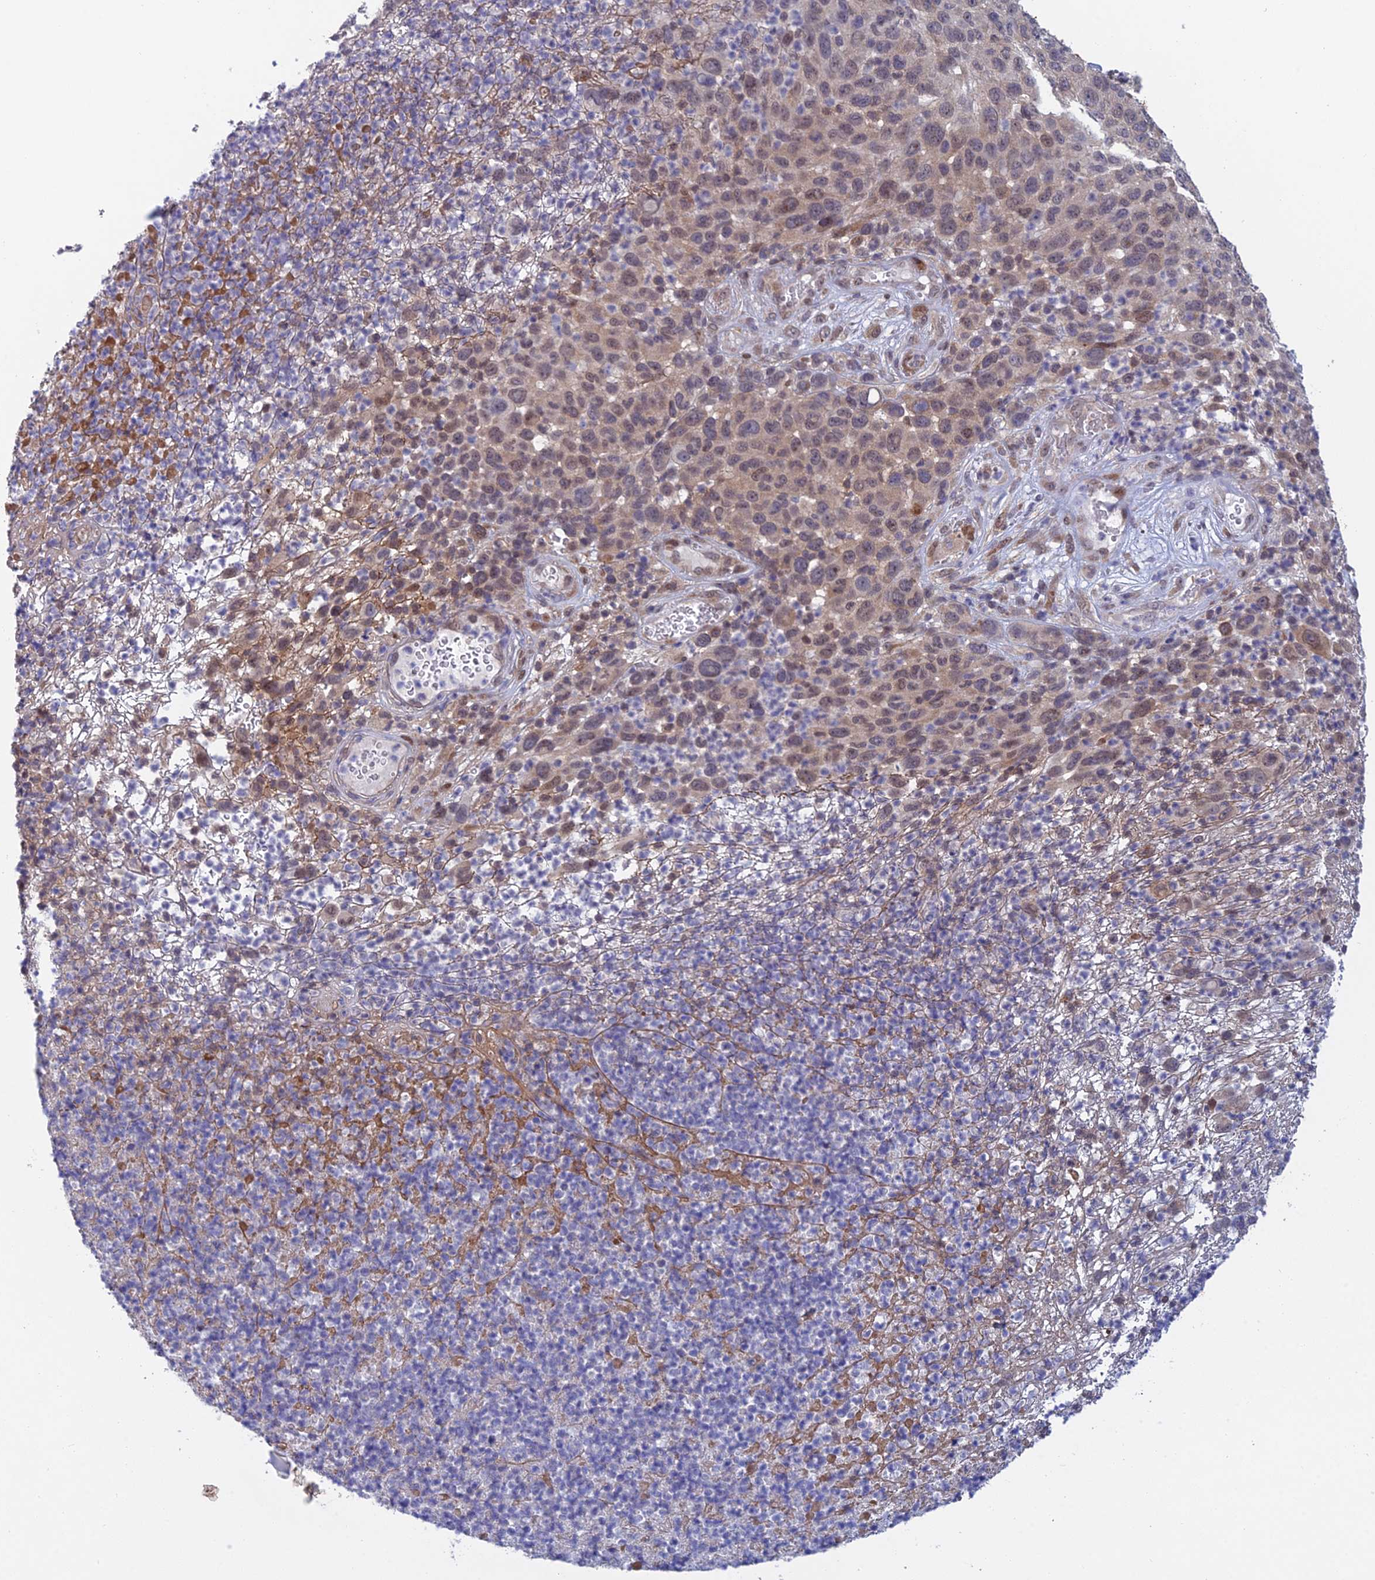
{"staining": {"intensity": "weak", "quantity": "<25%", "location": "cytoplasmic/membranous,nuclear"}, "tissue": "melanoma", "cell_type": "Tumor cells", "image_type": "cancer", "snomed": [{"axis": "morphology", "description": "Malignant melanoma, NOS"}, {"axis": "topography", "description": "Skin"}], "caption": "Micrograph shows no protein expression in tumor cells of melanoma tissue.", "gene": "SRA1", "patient": {"sex": "male", "age": 49}}